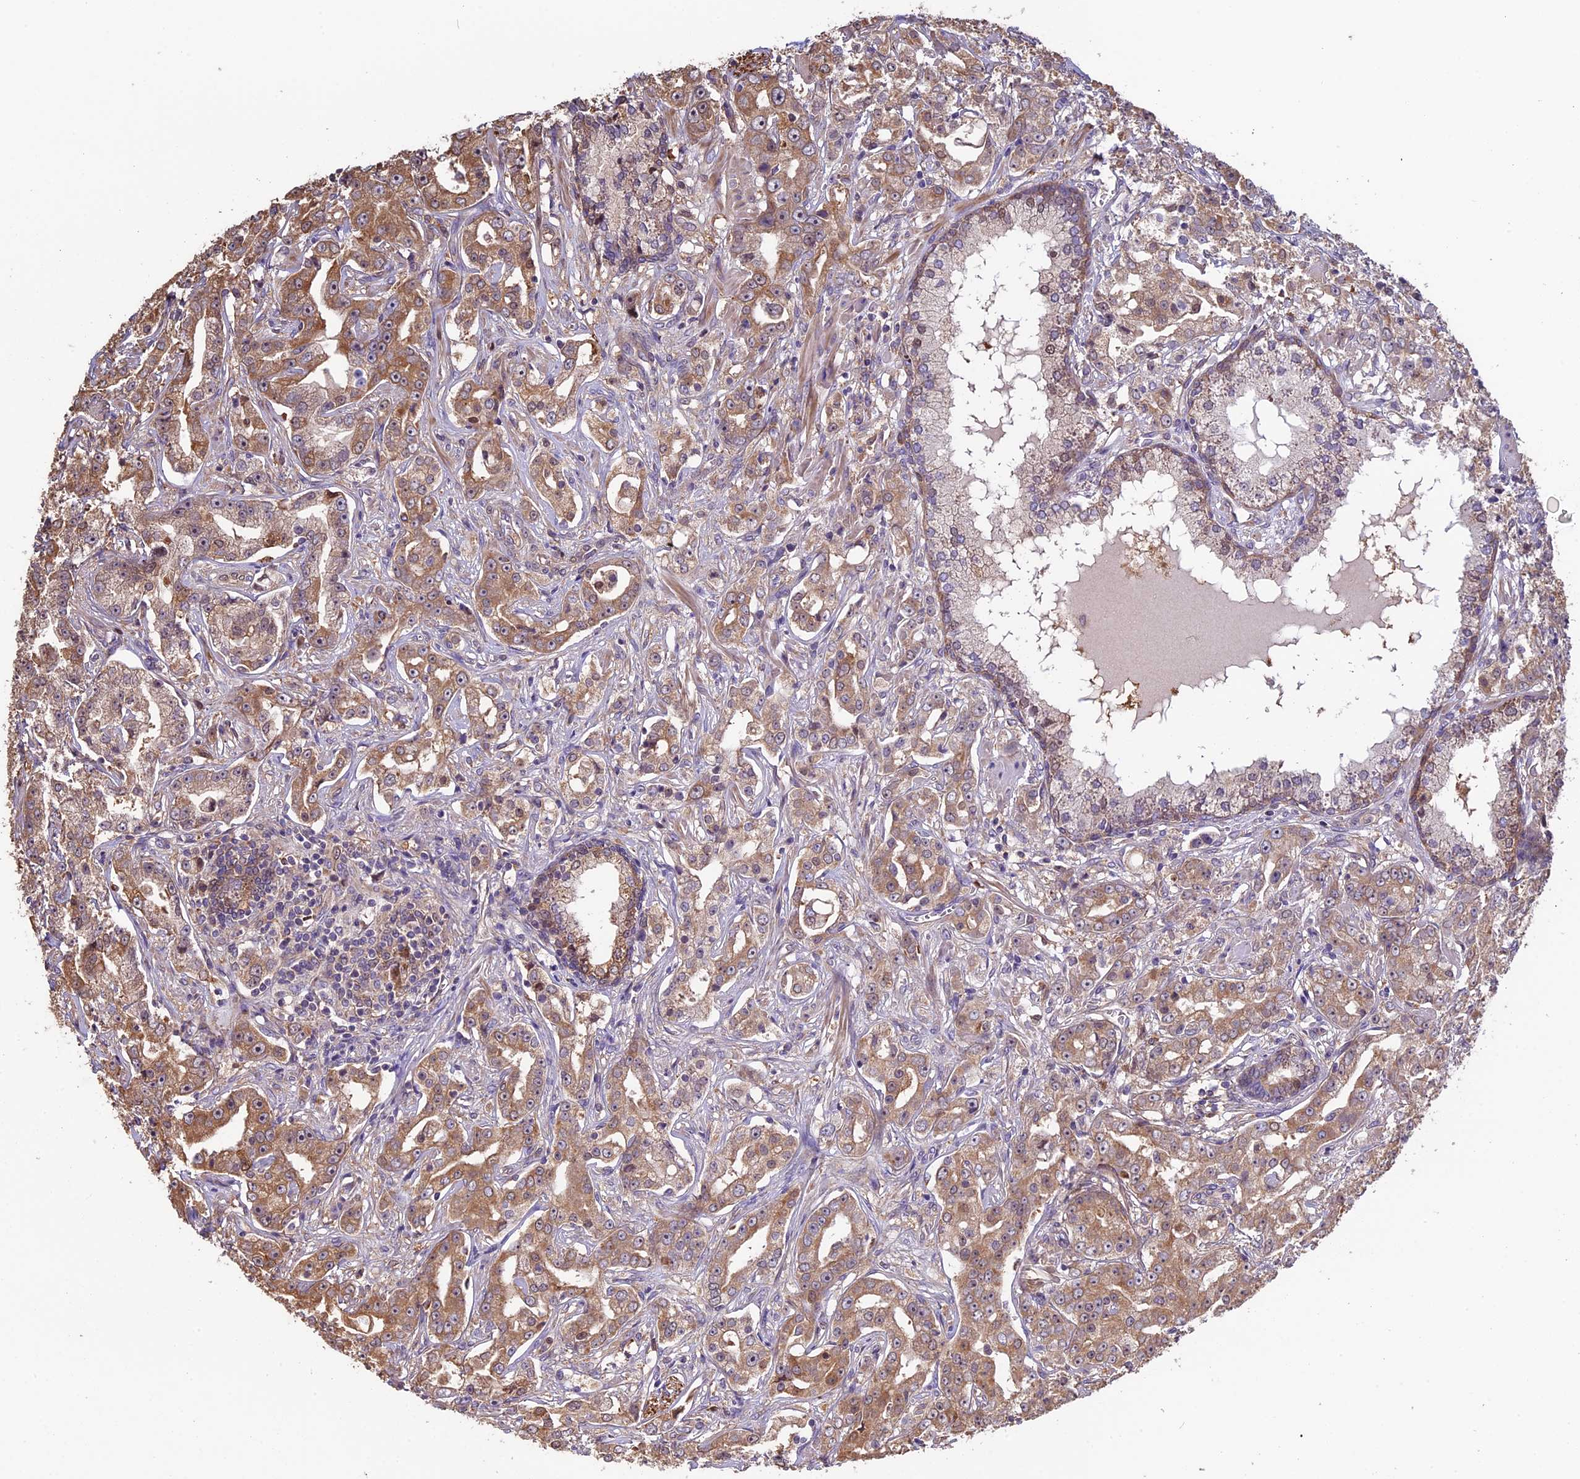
{"staining": {"intensity": "moderate", "quantity": ">75%", "location": "cytoplasmic/membranous"}, "tissue": "prostate cancer", "cell_type": "Tumor cells", "image_type": "cancer", "snomed": [{"axis": "morphology", "description": "Adenocarcinoma, High grade"}, {"axis": "topography", "description": "Prostate"}], "caption": "High-grade adenocarcinoma (prostate) stained with a protein marker exhibits moderate staining in tumor cells.", "gene": "VWA3A", "patient": {"sex": "male", "age": 63}}